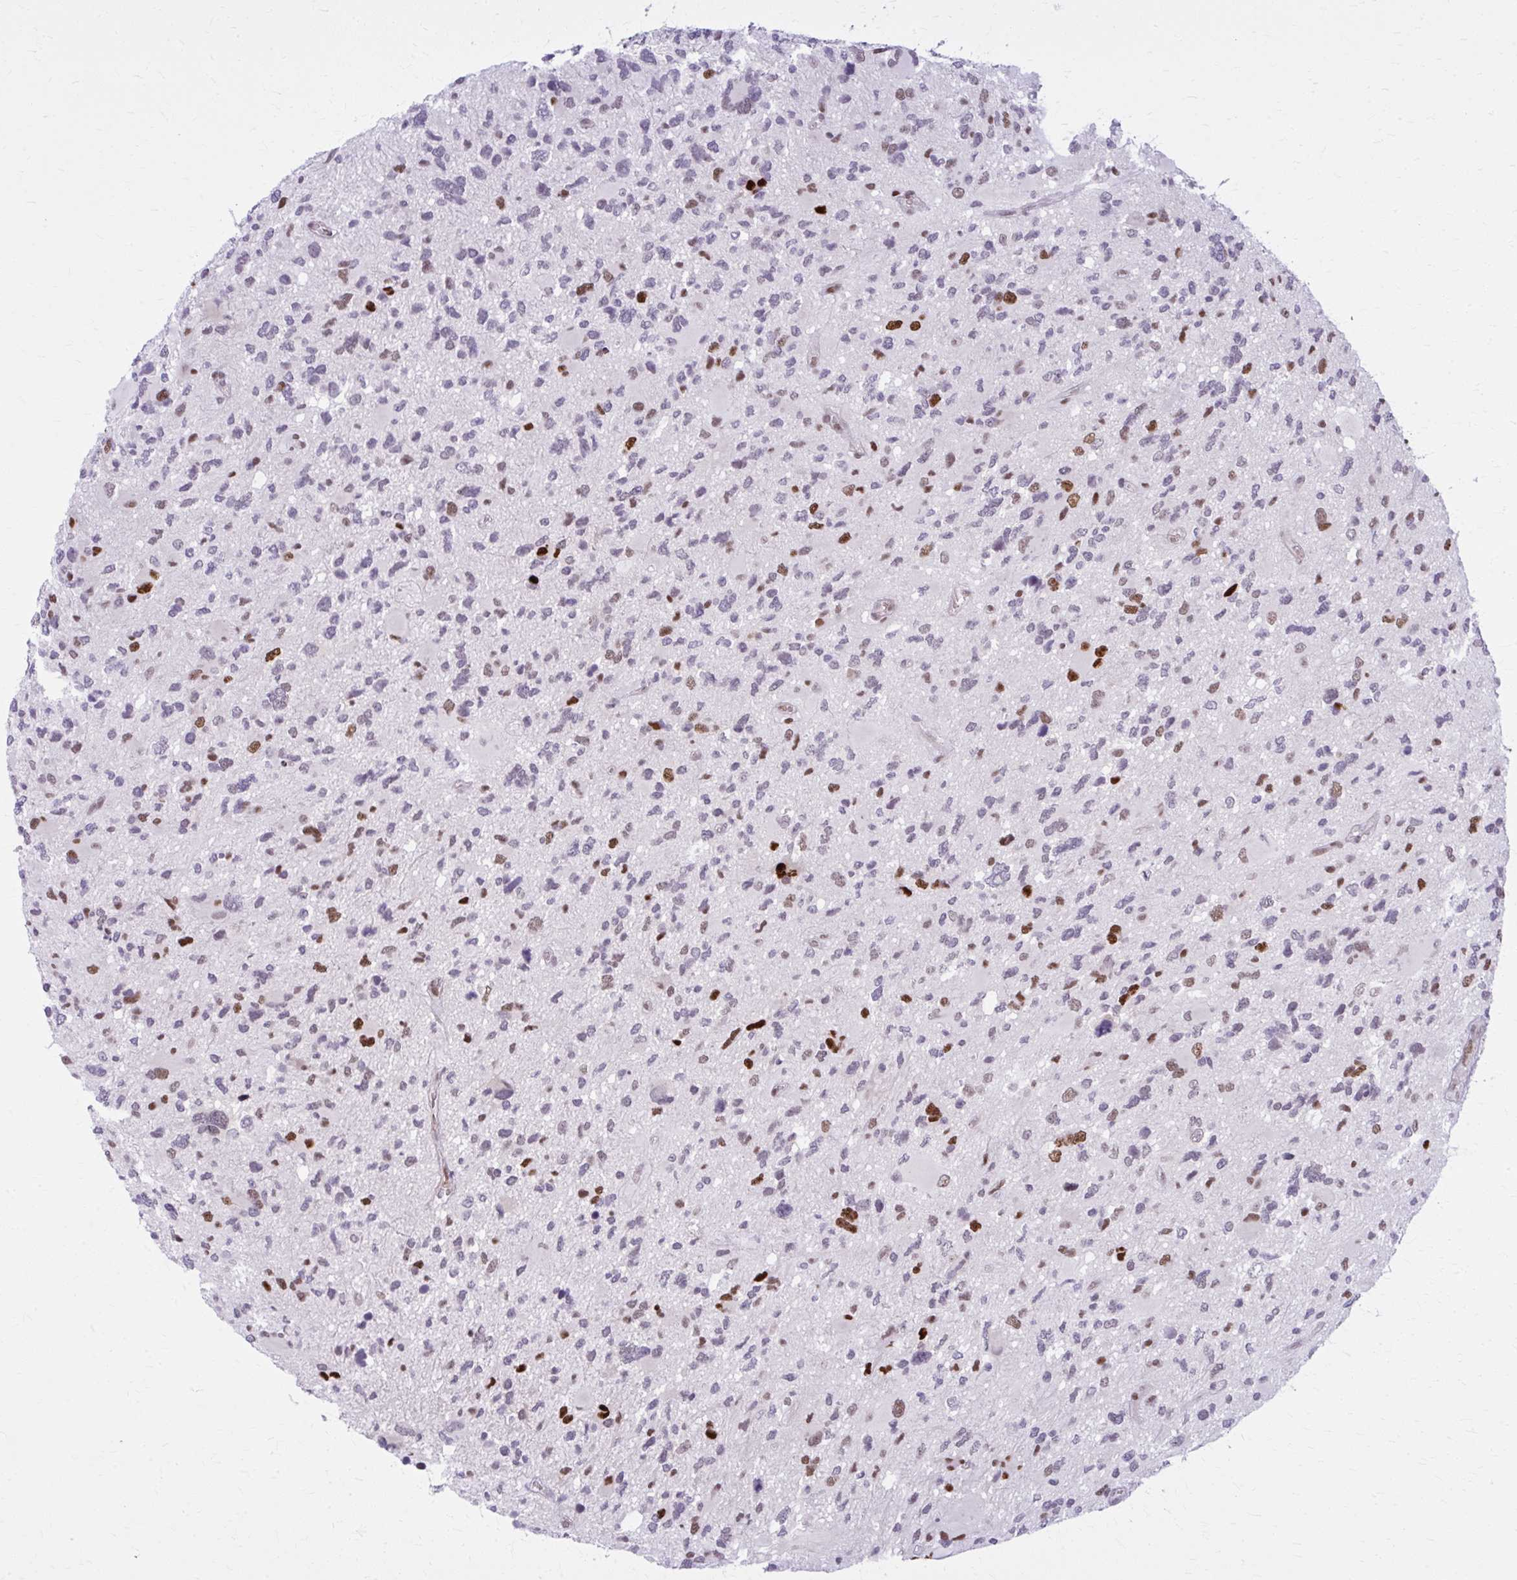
{"staining": {"intensity": "strong", "quantity": "<25%", "location": "nuclear"}, "tissue": "glioma", "cell_type": "Tumor cells", "image_type": "cancer", "snomed": [{"axis": "morphology", "description": "Glioma, malignant, High grade"}, {"axis": "topography", "description": "Brain"}], "caption": "Tumor cells display medium levels of strong nuclear staining in about <25% of cells in glioma.", "gene": "ZNF559", "patient": {"sex": "female", "age": 11}}